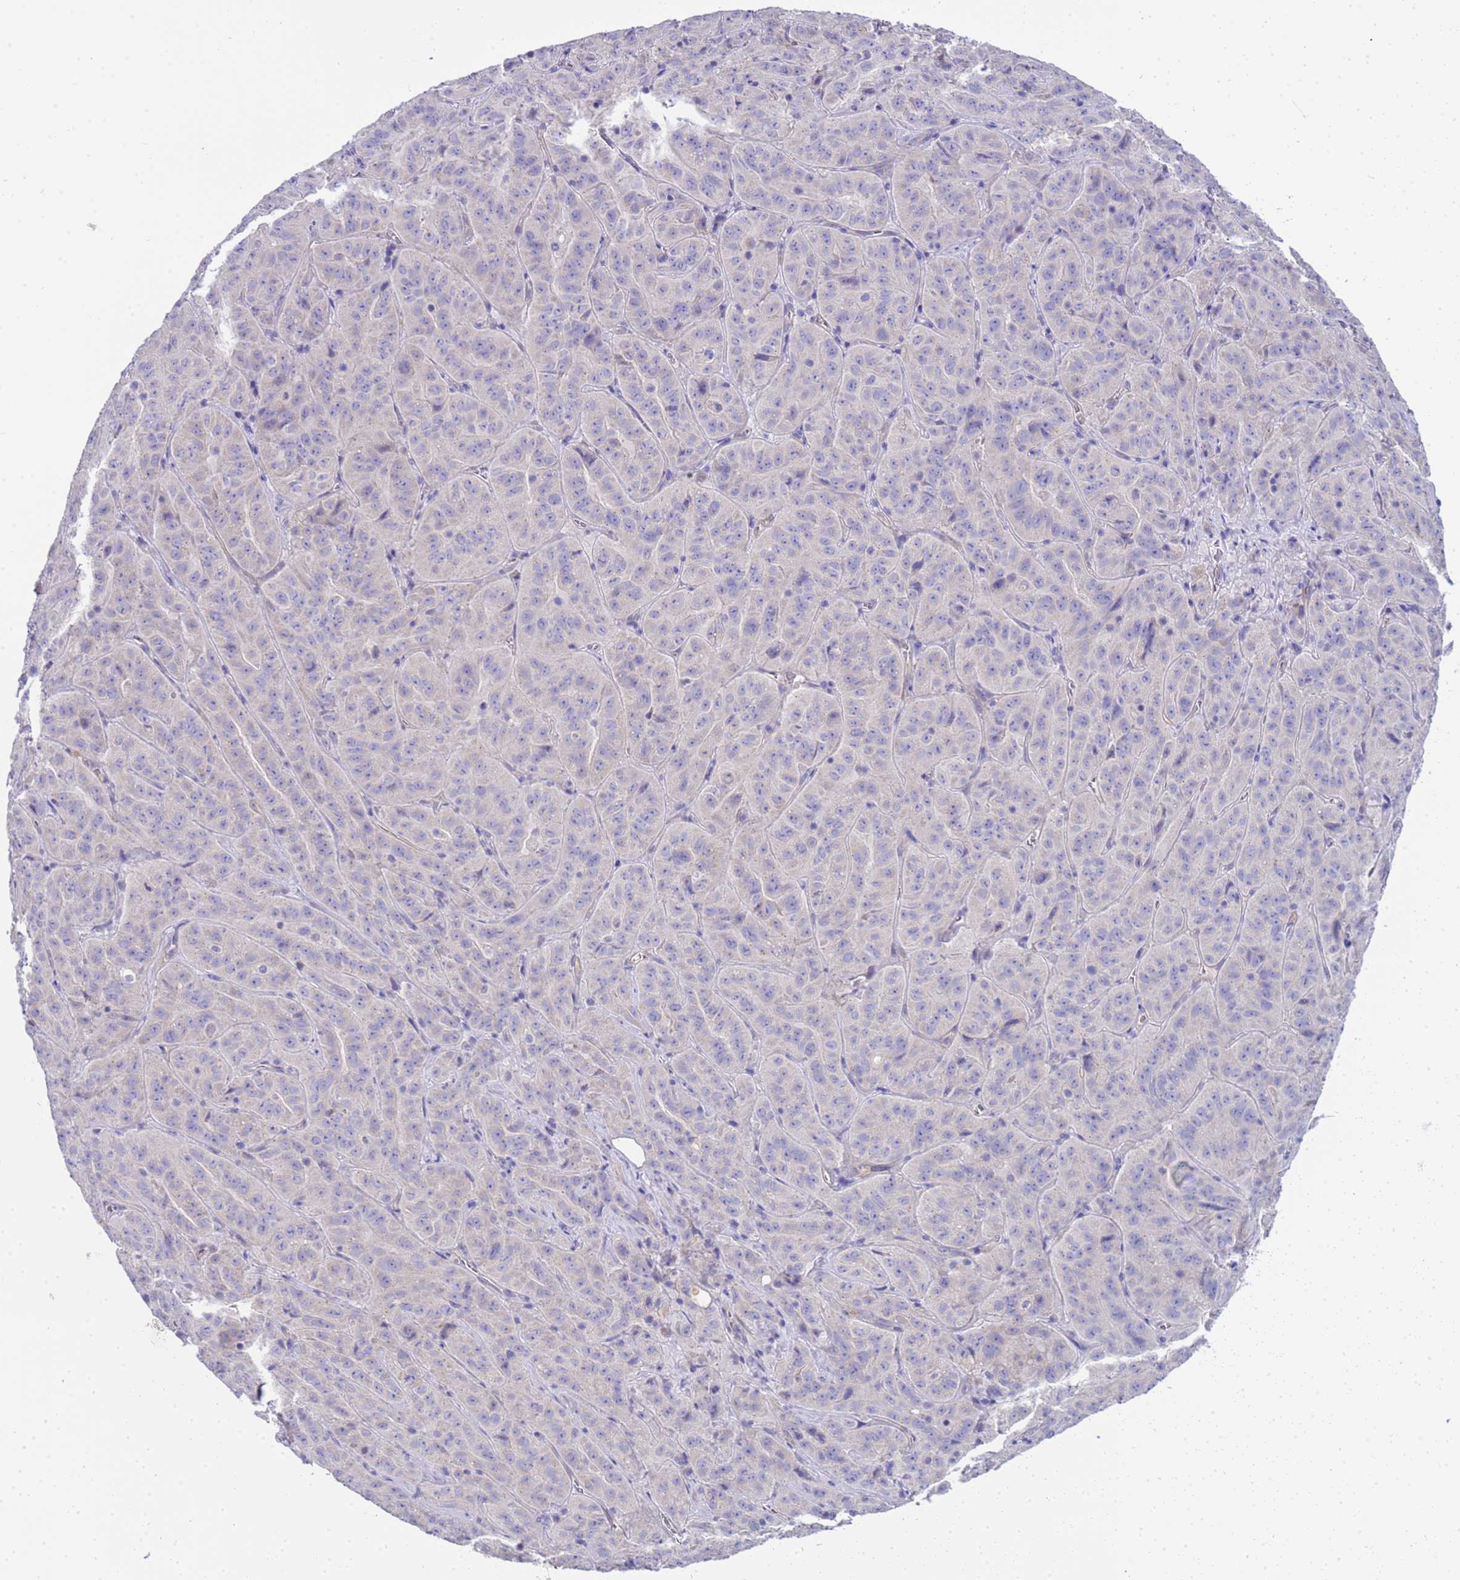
{"staining": {"intensity": "negative", "quantity": "none", "location": "none"}, "tissue": "pancreatic cancer", "cell_type": "Tumor cells", "image_type": "cancer", "snomed": [{"axis": "morphology", "description": "Adenocarcinoma, NOS"}, {"axis": "topography", "description": "Pancreas"}], "caption": "Human pancreatic cancer (adenocarcinoma) stained for a protein using immunohistochemistry (IHC) exhibits no positivity in tumor cells.", "gene": "RIPPLY2", "patient": {"sex": "male", "age": 63}}